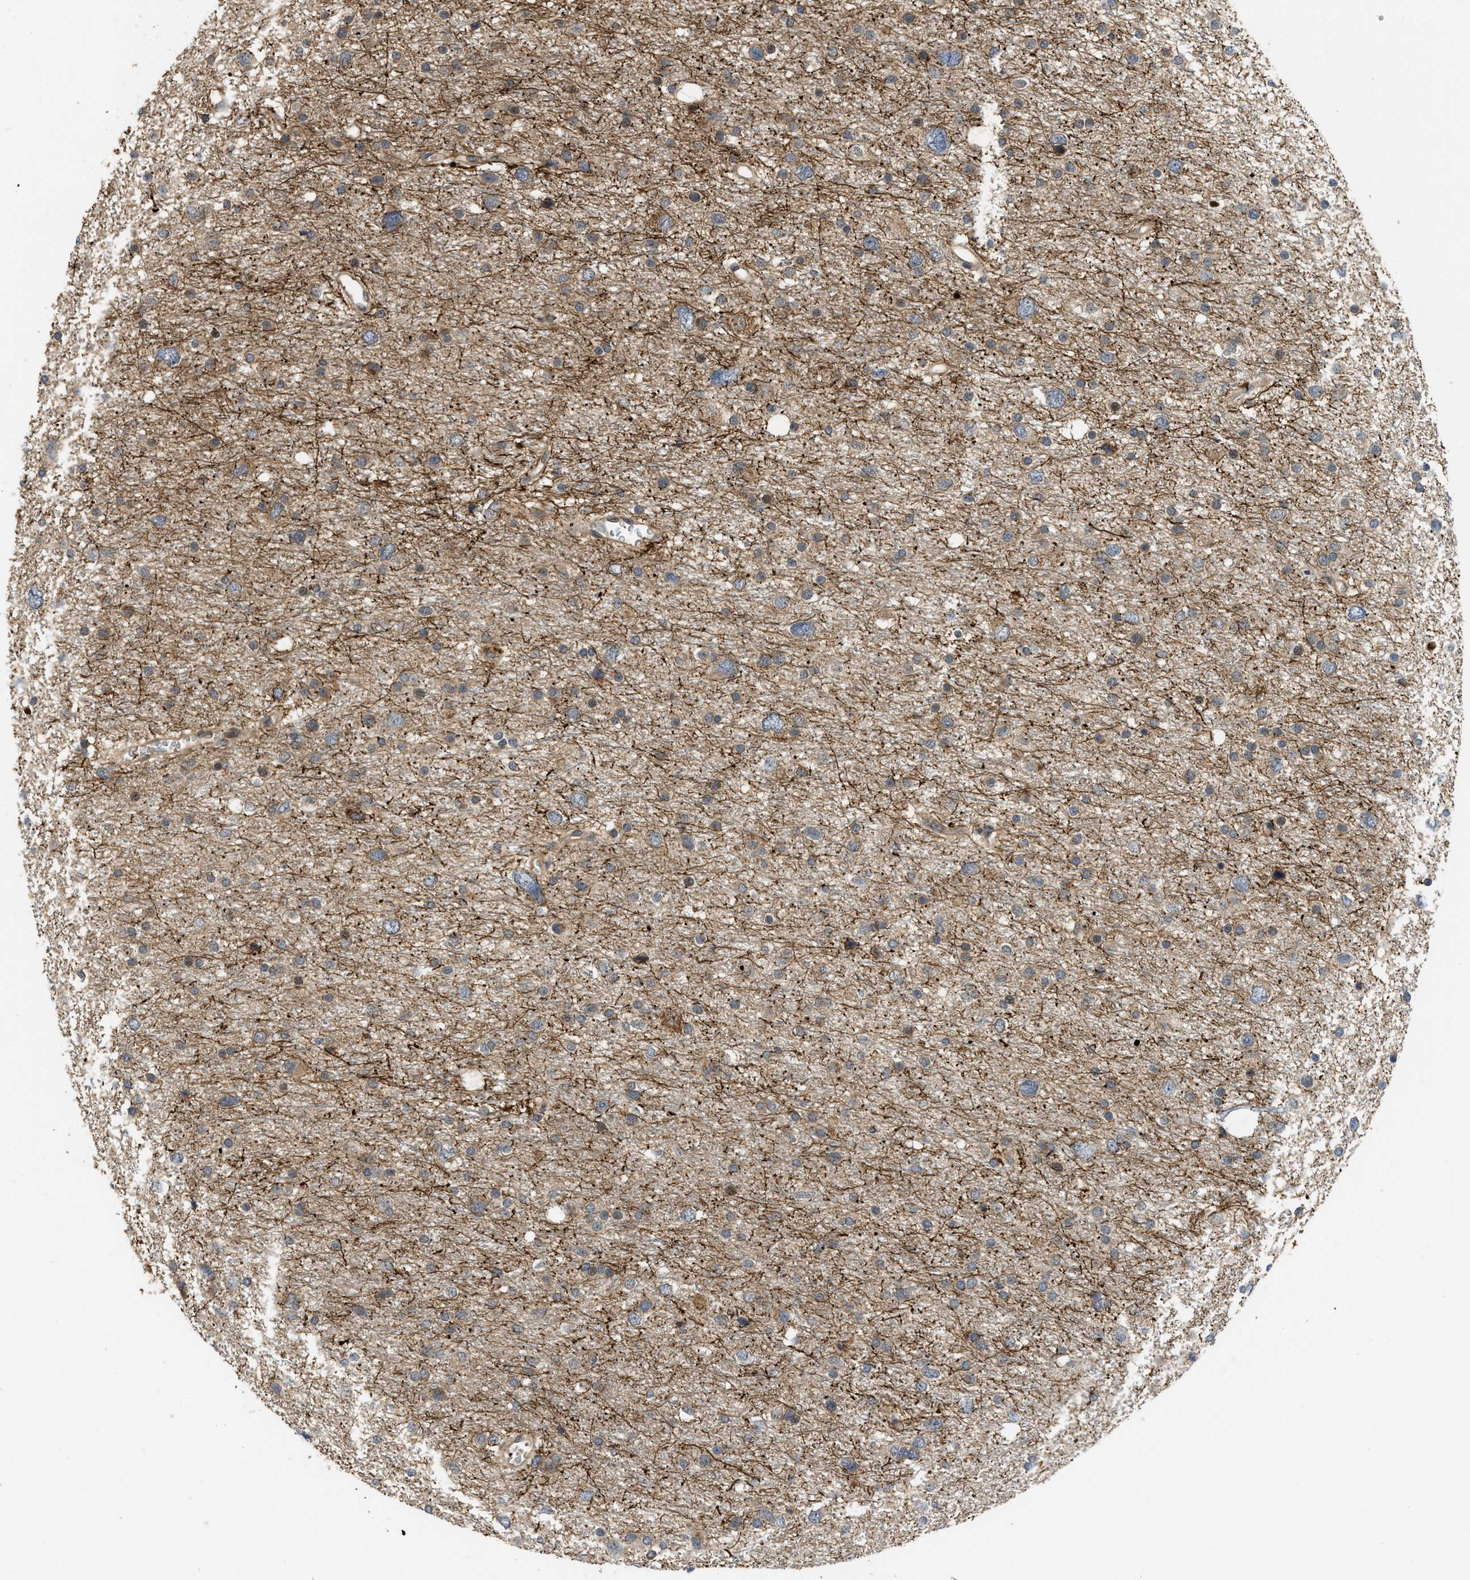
{"staining": {"intensity": "weak", "quantity": ">75%", "location": "cytoplasmic/membranous"}, "tissue": "glioma", "cell_type": "Tumor cells", "image_type": "cancer", "snomed": [{"axis": "morphology", "description": "Glioma, malignant, Low grade"}, {"axis": "topography", "description": "Brain"}], "caption": "There is low levels of weak cytoplasmic/membranous staining in tumor cells of malignant low-grade glioma, as demonstrated by immunohistochemical staining (brown color).", "gene": "DNAJC28", "patient": {"sex": "female", "age": 37}}